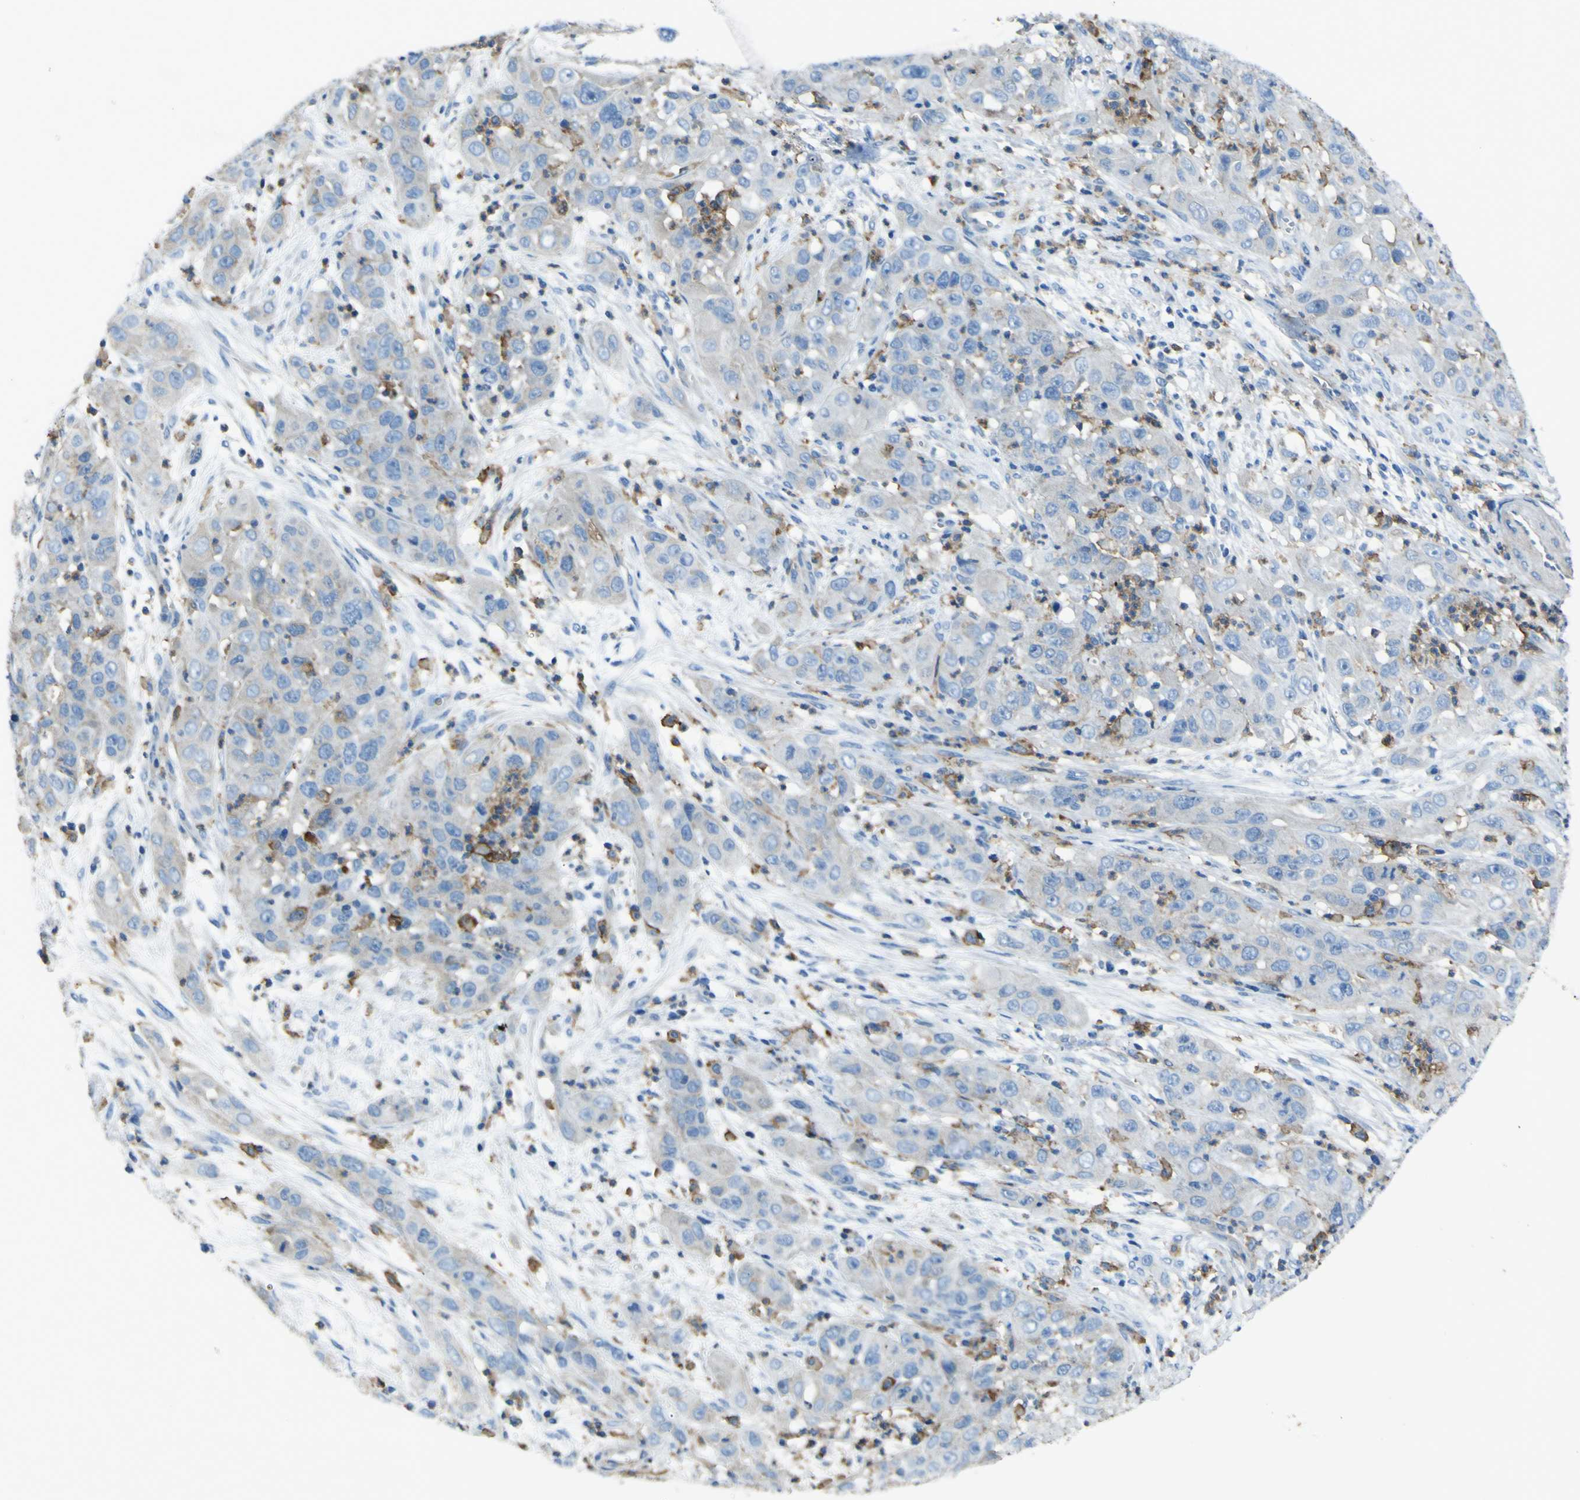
{"staining": {"intensity": "negative", "quantity": "none", "location": "none"}, "tissue": "cervical cancer", "cell_type": "Tumor cells", "image_type": "cancer", "snomed": [{"axis": "morphology", "description": "Squamous cell carcinoma, NOS"}, {"axis": "topography", "description": "Cervix"}], "caption": "Immunohistochemical staining of human cervical cancer (squamous cell carcinoma) displays no significant staining in tumor cells.", "gene": "LAIR1", "patient": {"sex": "female", "age": 32}}